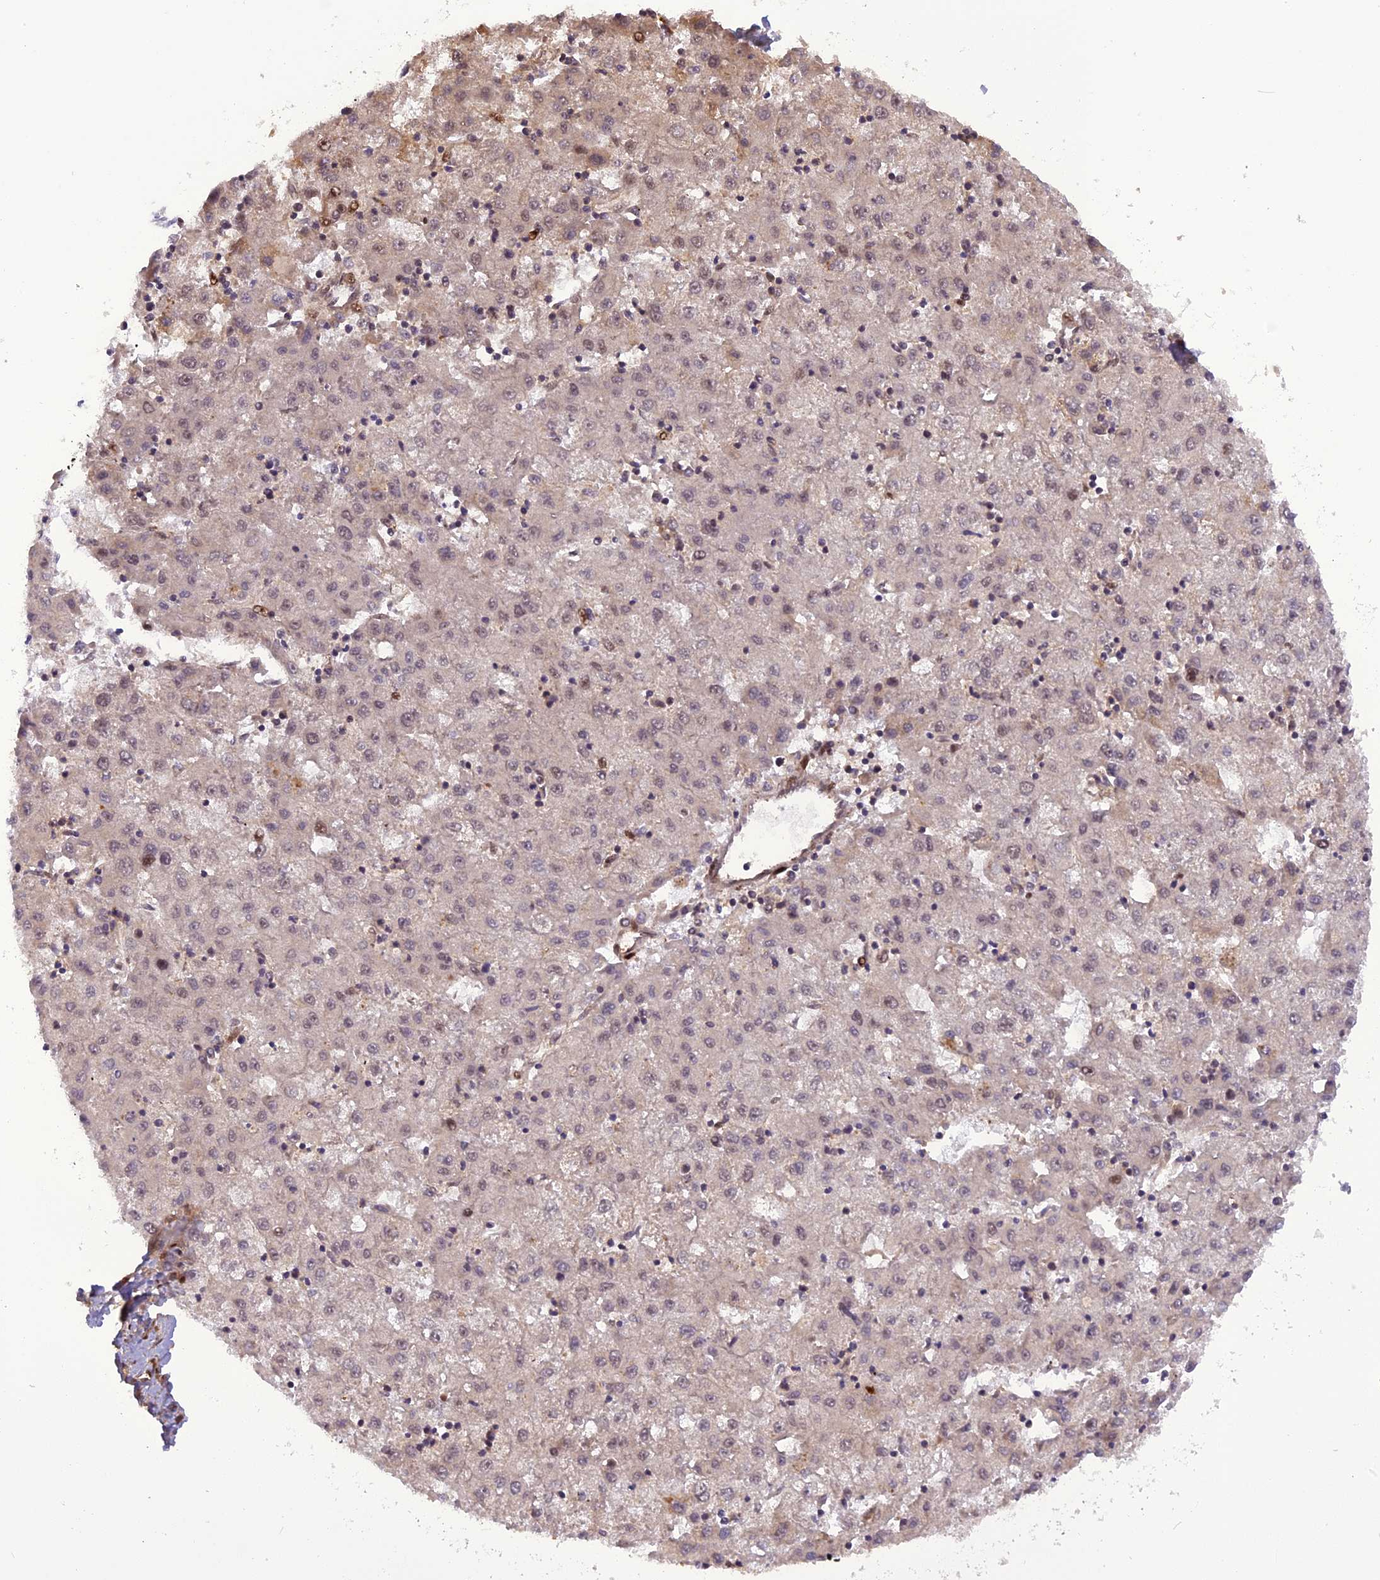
{"staining": {"intensity": "negative", "quantity": "none", "location": "none"}, "tissue": "liver cancer", "cell_type": "Tumor cells", "image_type": "cancer", "snomed": [{"axis": "morphology", "description": "Carcinoma, Hepatocellular, NOS"}, {"axis": "topography", "description": "Liver"}], "caption": "Immunohistochemistry (IHC) histopathology image of neoplastic tissue: human liver hepatocellular carcinoma stained with DAB (3,3'-diaminobenzidine) reveals no significant protein positivity in tumor cells.", "gene": "MICALL1", "patient": {"sex": "male", "age": 72}}